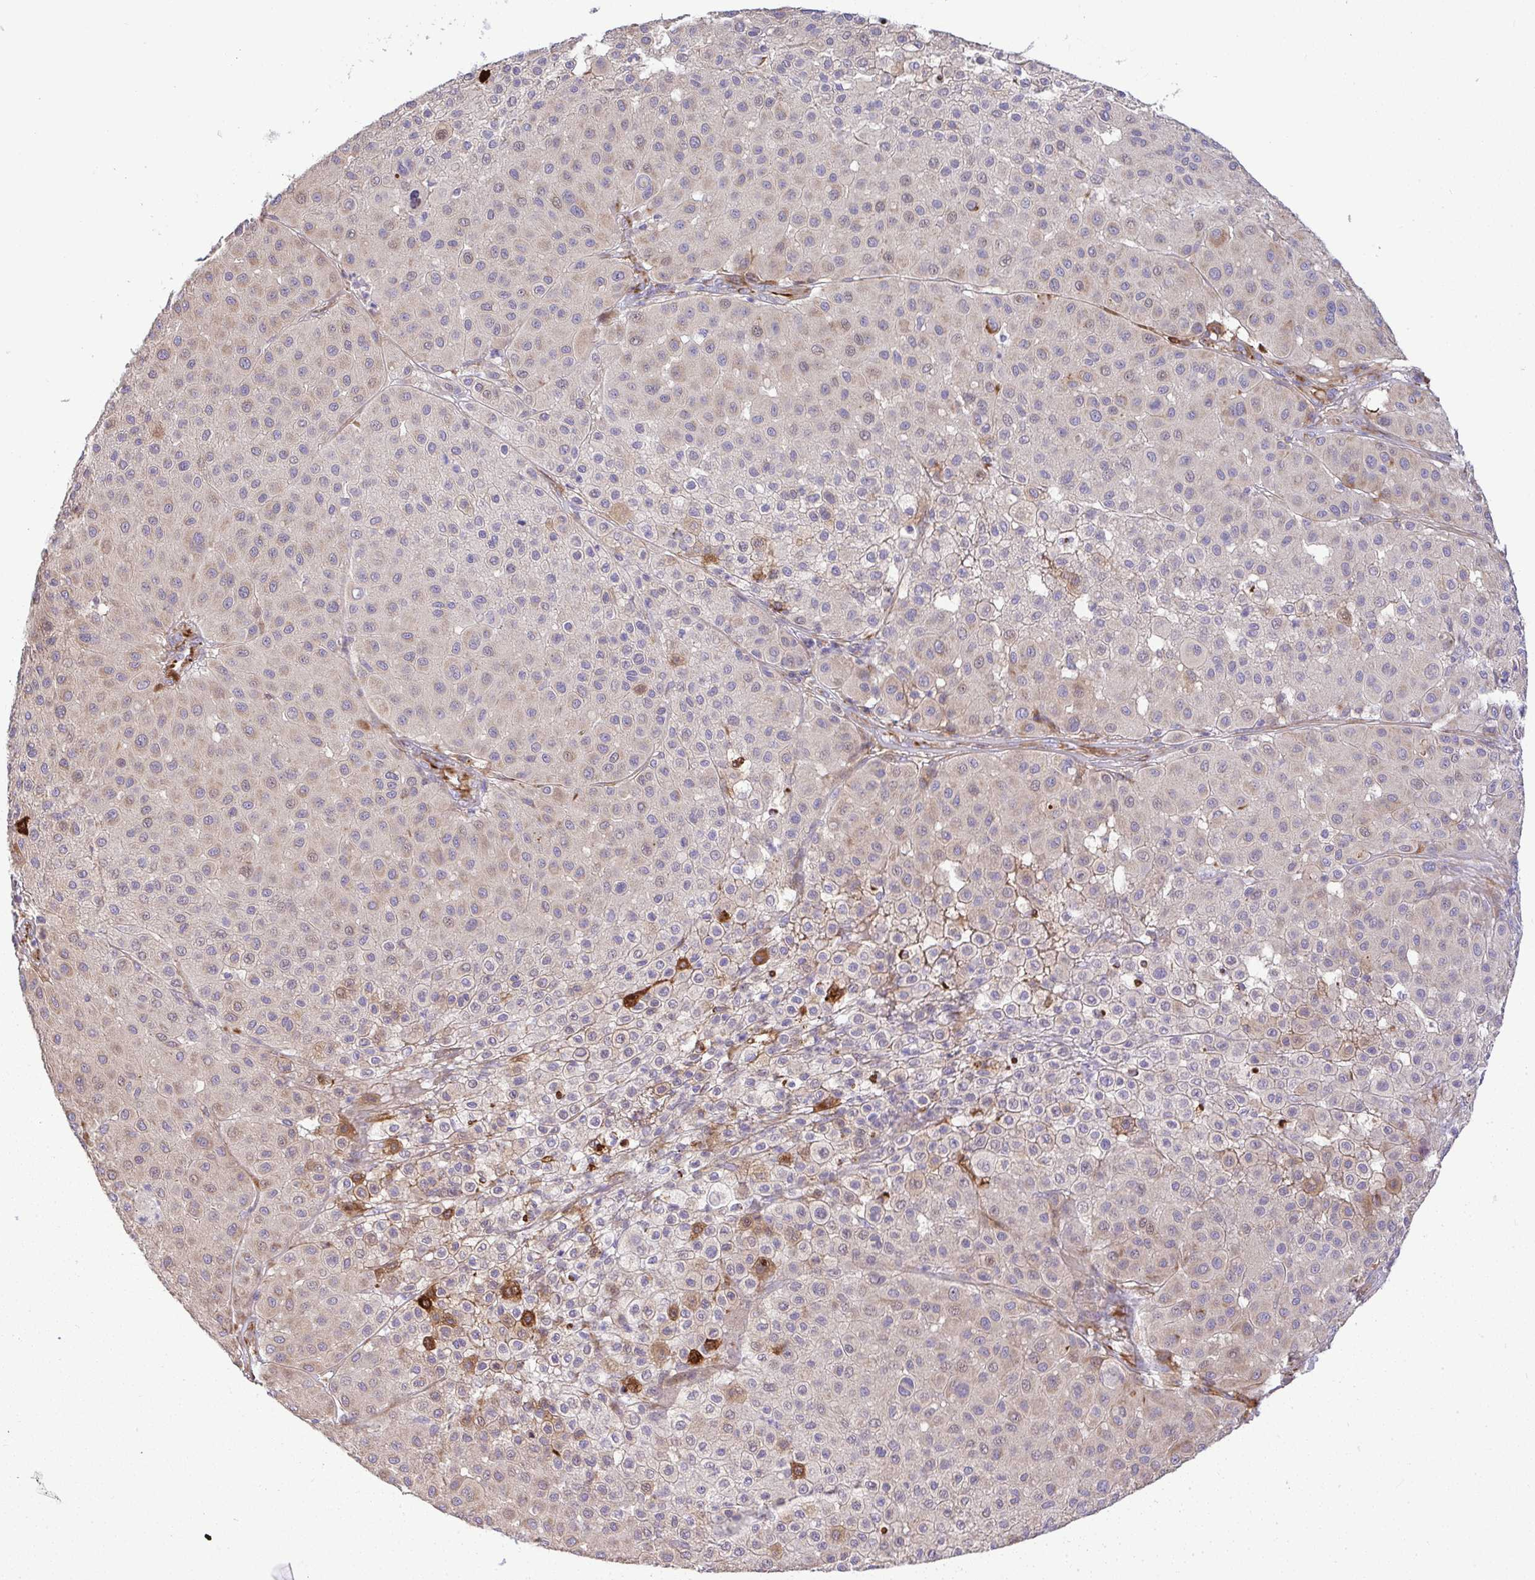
{"staining": {"intensity": "negative", "quantity": "none", "location": "none"}, "tissue": "melanoma", "cell_type": "Tumor cells", "image_type": "cancer", "snomed": [{"axis": "morphology", "description": "Malignant melanoma, Metastatic site"}, {"axis": "topography", "description": "Smooth muscle"}], "caption": "Immunohistochemical staining of melanoma reveals no significant positivity in tumor cells. (Stains: DAB (3,3'-diaminobenzidine) immunohistochemistry with hematoxylin counter stain, Microscopy: brightfield microscopy at high magnification).", "gene": "GRID2", "patient": {"sex": "male", "age": 41}}